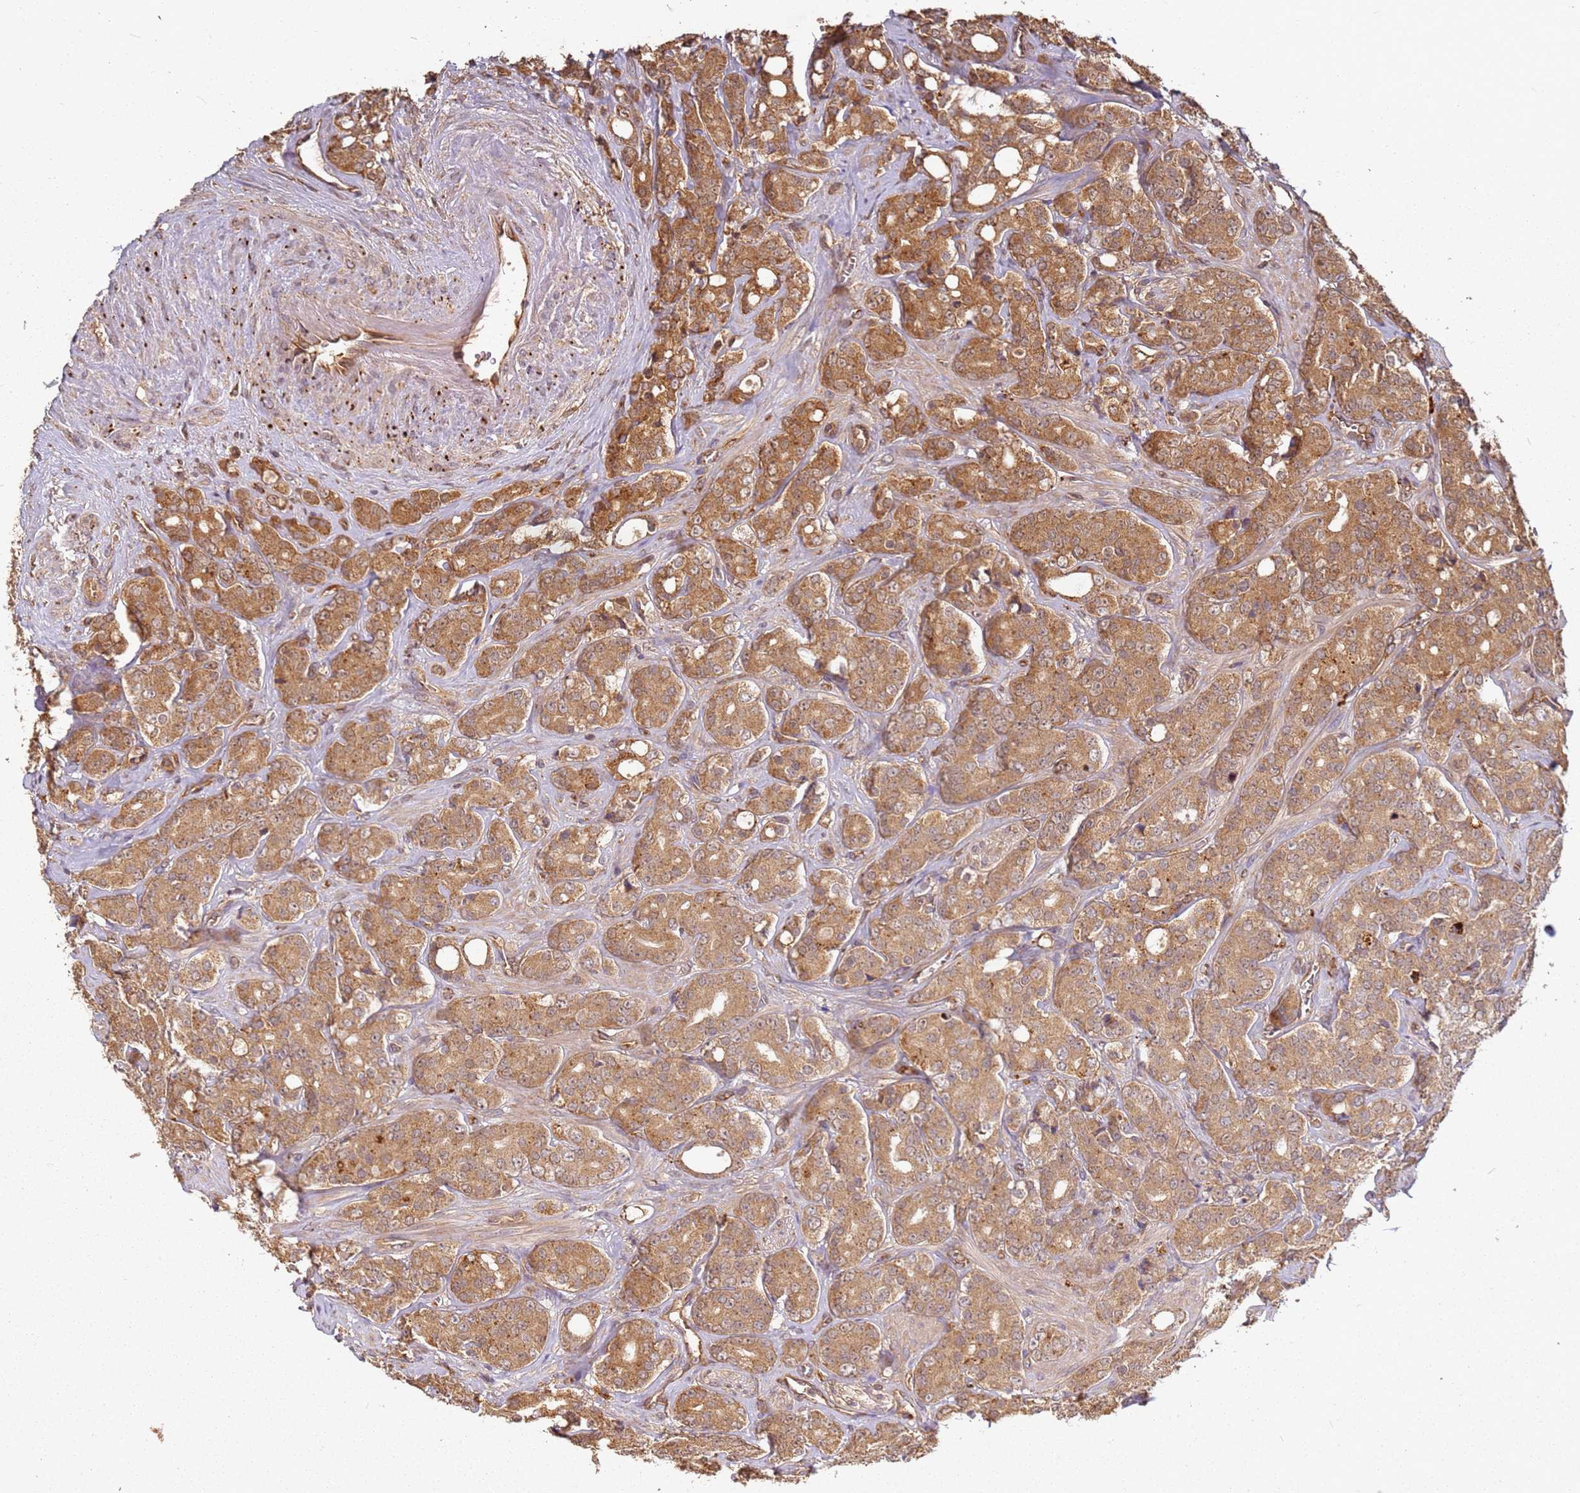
{"staining": {"intensity": "moderate", "quantity": ">75%", "location": "cytoplasmic/membranous"}, "tissue": "prostate cancer", "cell_type": "Tumor cells", "image_type": "cancer", "snomed": [{"axis": "morphology", "description": "Adenocarcinoma, High grade"}, {"axis": "topography", "description": "Prostate"}], "caption": "Prostate cancer was stained to show a protein in brown. There is medium levels of moderate cytoplasmic/membranous positivity in approximately >75% of tumor cells.", "gene": "SCGB2B2", "patient": {"sex": "male", "age": 62}}